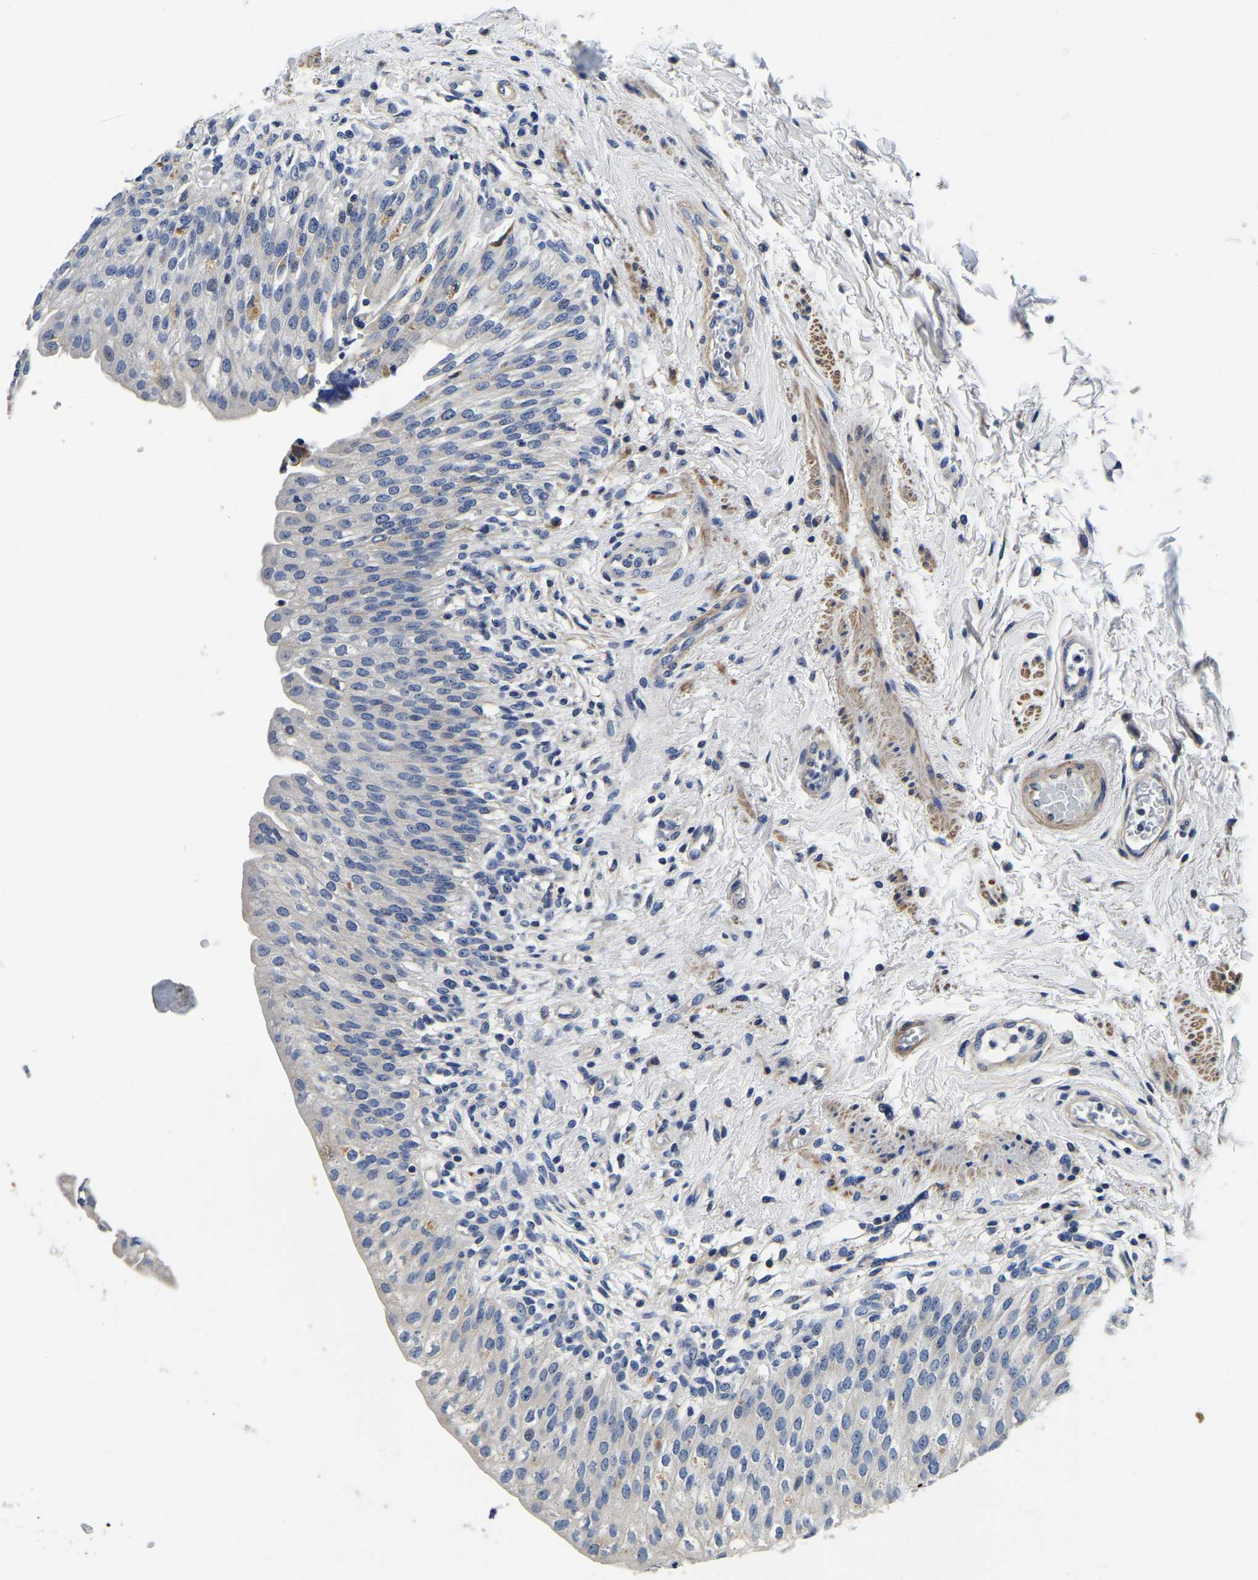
{"staining": {"intensity": "negative", "quantity": "none", "location": "none"}, "tissue": "urinary bladder", "cell_type": "Urothelial cells", "image_type": "normal", "snomed": [{"axis": "morphology", "description": "Normal tissue, NOS"}, {"axis": "topography", "description": "Urinary bladder"}], "caption": "Immunohistochemical staining of normal human urinary bladder exhibits no significant positivity in urothelial cells. (Stains: DAB immunohistochemistry with hematoxylin counter stain, Microscopy: brightfield microscopy at high magnification).", "gene": "KCTD17", "patient": {"sex": "female", "age": 60}}